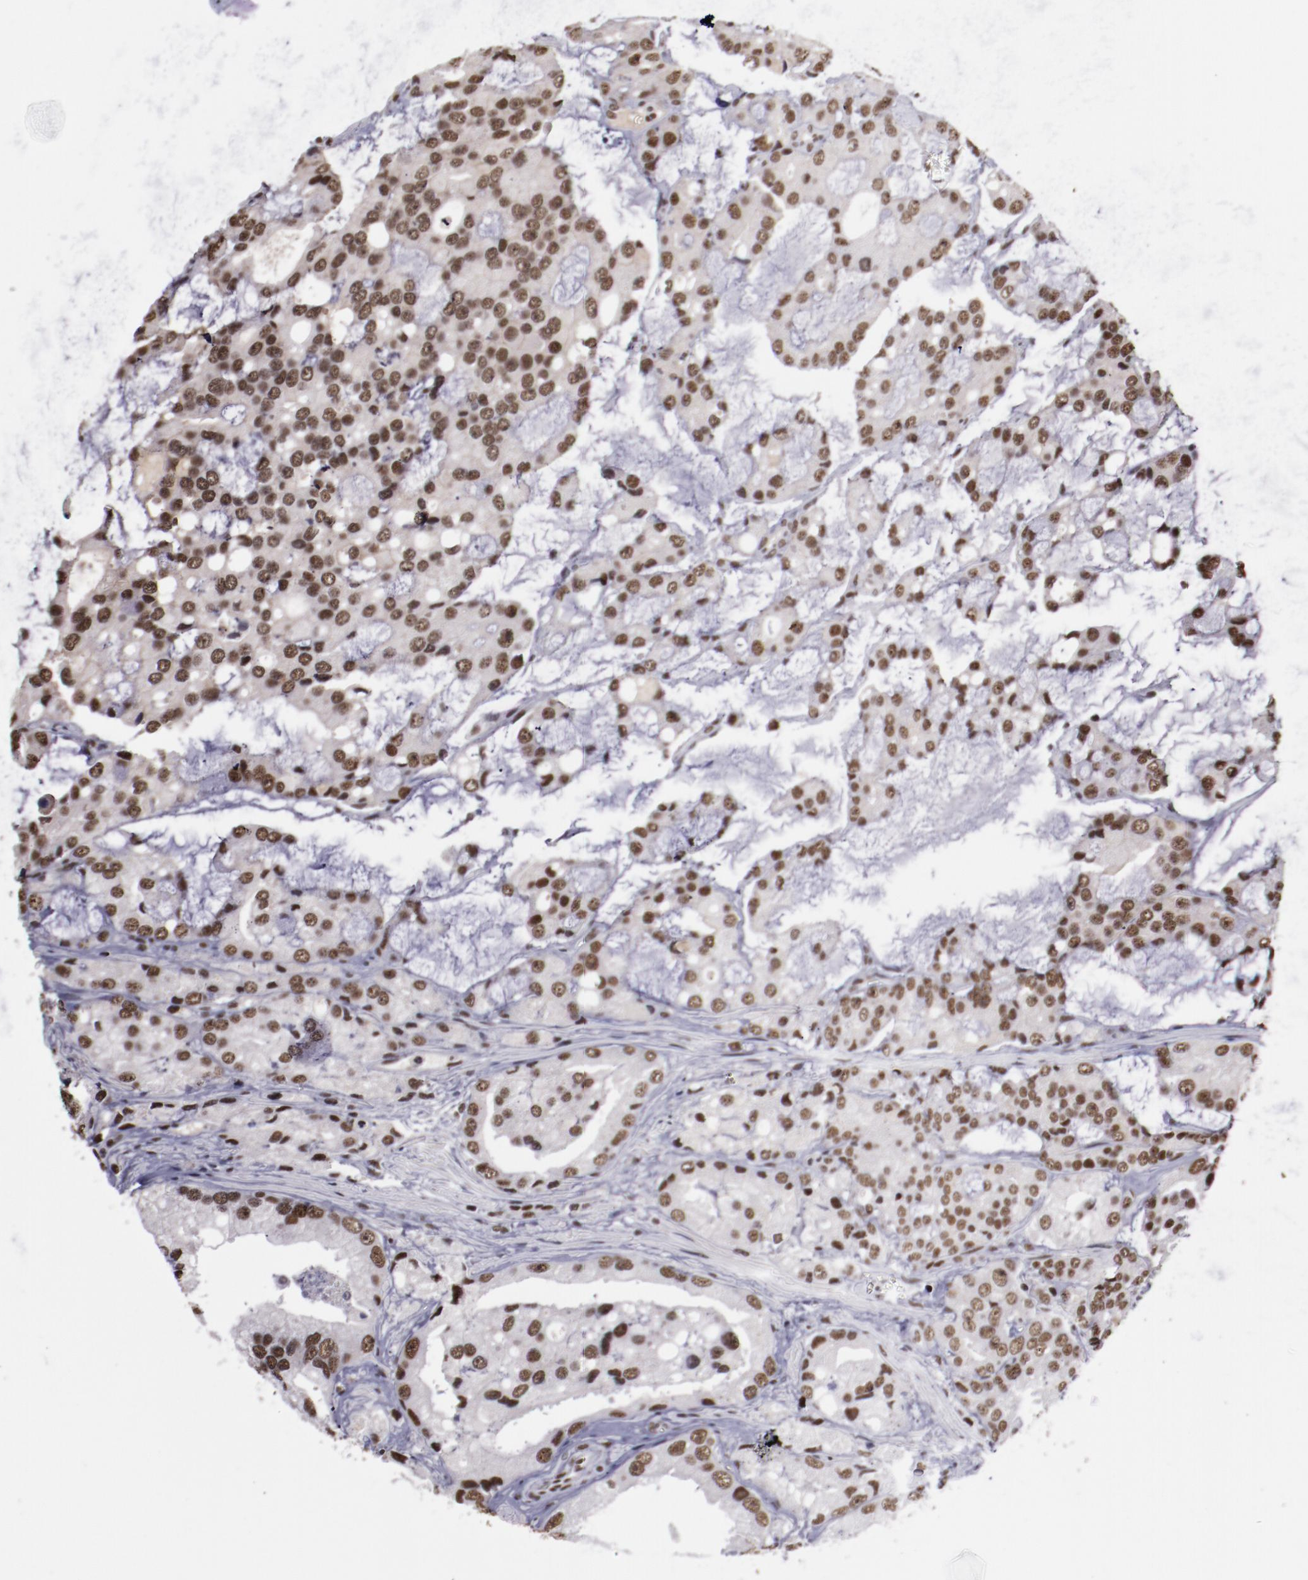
{"staining": {"intensity": "moderate", "quantity": ">75%", "location": "nuclear"}, "tissue": "prostate cancer", "cell_type": "Tumor cells", "image_type": "cancer", "snomed": [{"axis": "morphology", "description": "Adenocarcinoma, High grade"}, {"axis": "topography", "description": "Prostate"}], "caption": "Protein positivity by immunohistochemistry (IHC) demonstrates moderate nuclear positivity in about >75% of tumor cells in high-grade adenocarcinoma (prostate). Immunohistochemistry (ihc) stains the protein in brown and the nuclei are stained blue.", "gene": "ERH", "patient": {"sex": "male", "age": 67}}